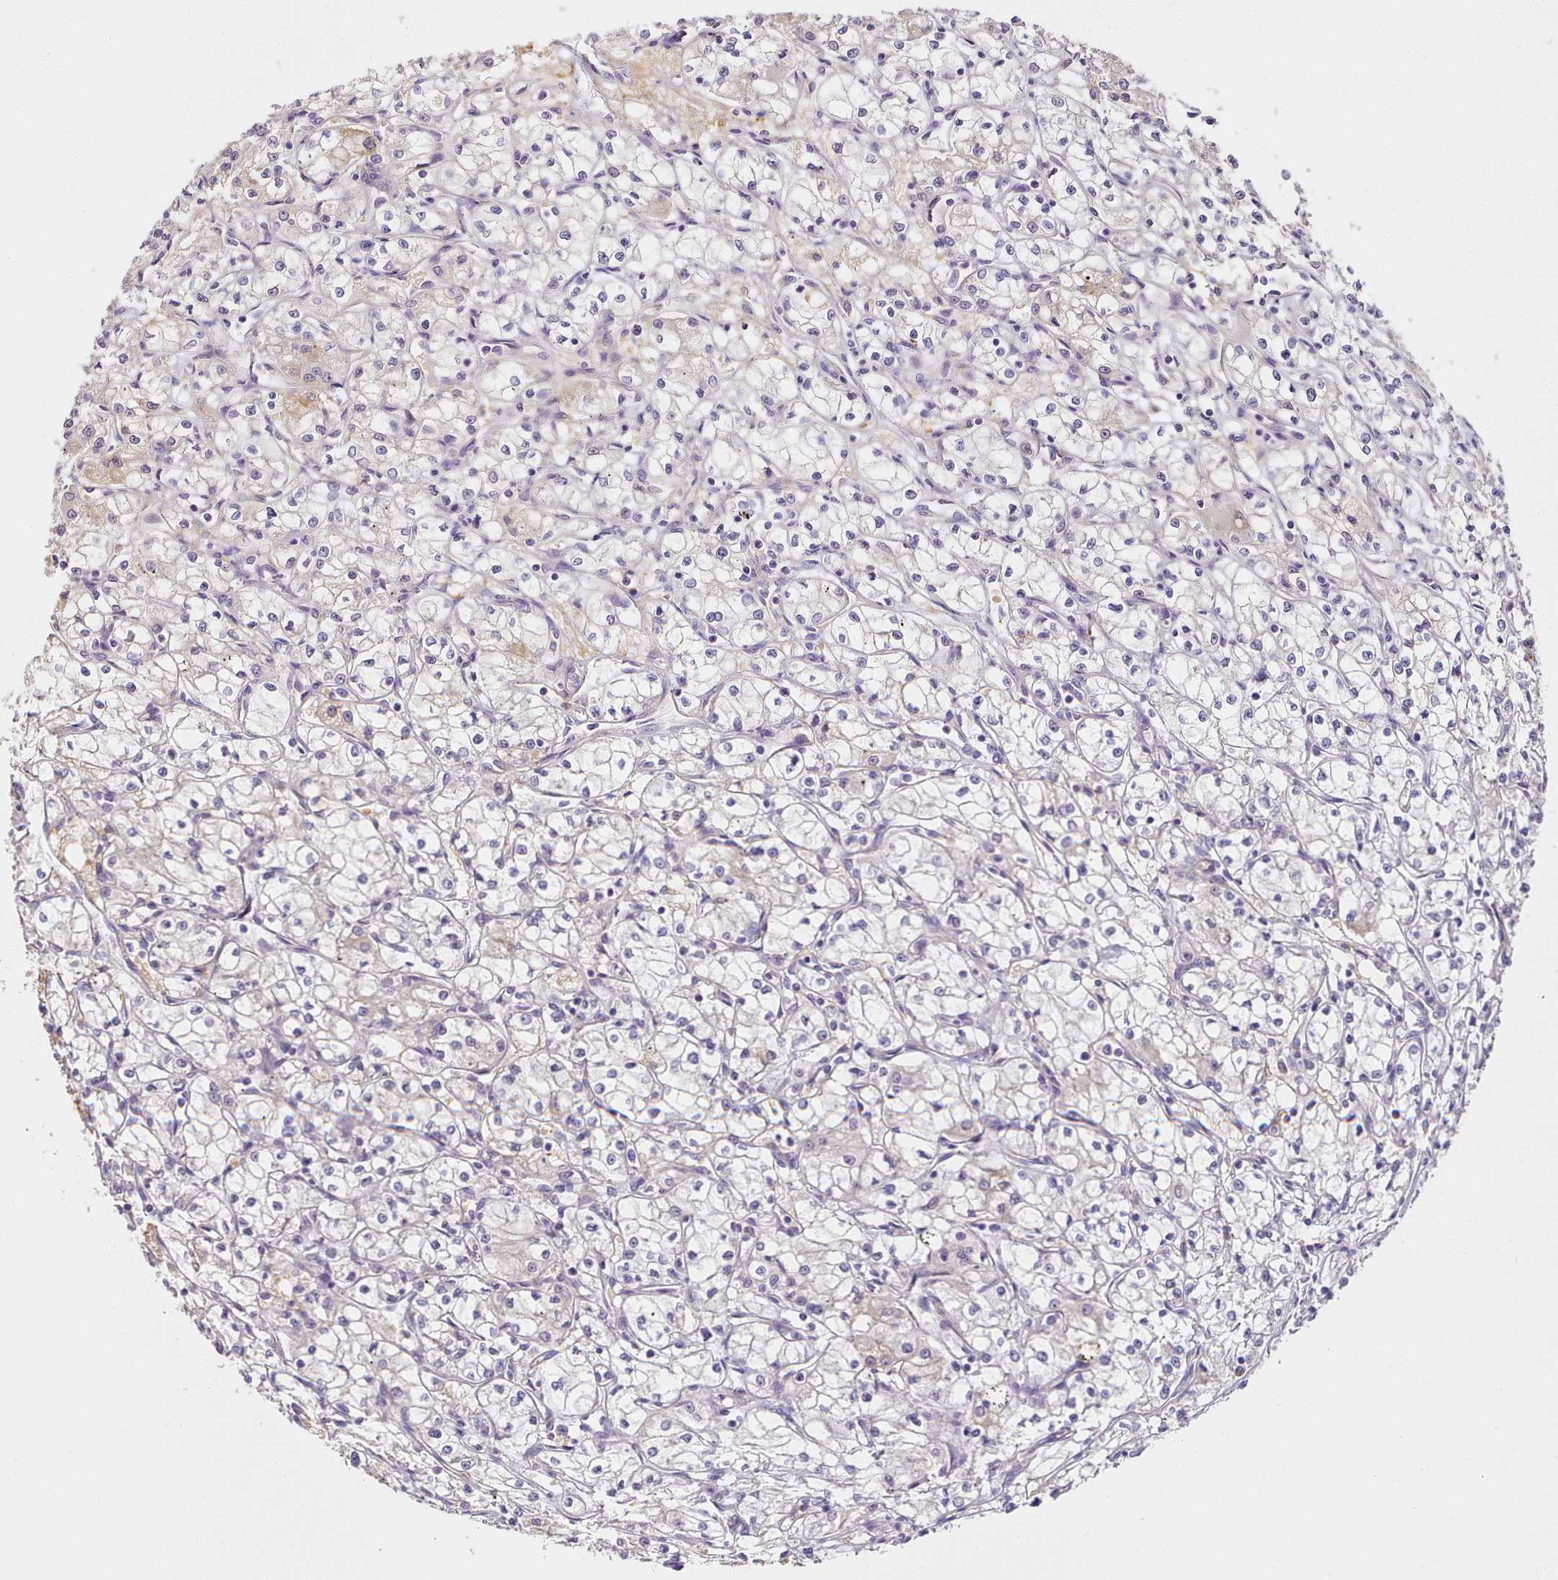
{"staining": {"intensity": "negative", "quantity": "none", "location": "none"}, "tissue": "renal cancer", "cell_type": "Tumor cells", "image_type": "cancer", "snomed": [{"axis": "morphology", "description": "Adenocarcinoma, NOS"}, {"axis": "topography", "description": "Kidney"}], "caption": "High power microscopy micrograph of an immunohistochemistry (IHC) micrograph of renal adenocarcinoma, revealing no significant staining in tumor cells.", "gene": "NBPF1", "patient": {"sex": "male", "age": 59}}